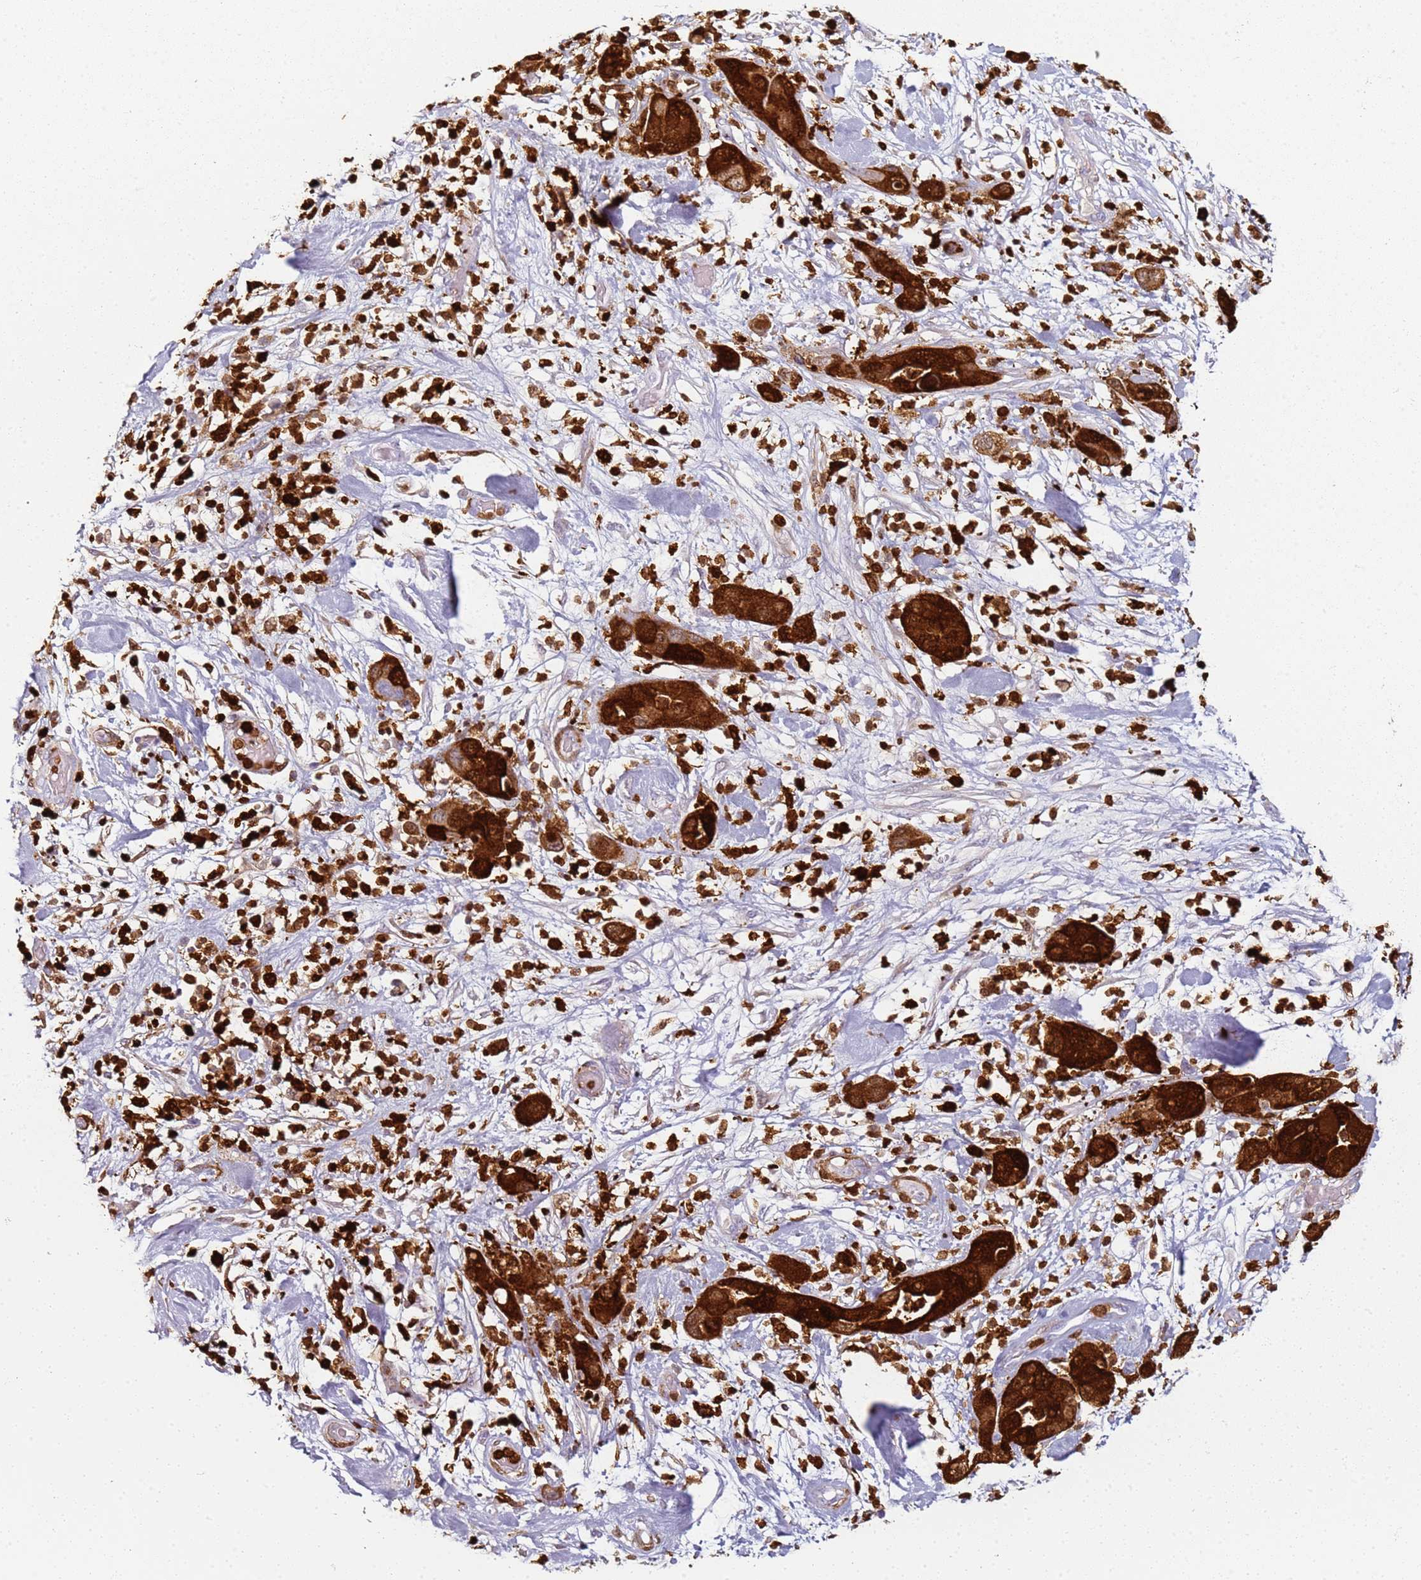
{"staining": {"intensity": "strong", "quantity": ">75%", "location": "cytoplasmic/membranous,nuclear"}, "tissue": "pancreatic cancer", "cell_type": "Tumor cells", "image_type": "cancer", "snomed": [{"axis": "morphology", "description": "Adenocarcinoma, NOS"}, {"axis": "topography", "description": "Pancreas"}], "caption": "Immunohistochemistry of pancreatic cancer (adenocarcinoma) demonstrates high levels of strong cytoplasmic/membranous and nuclear staining in approximately >75% of tumor cells.", "gene": "S100A4", "patient": {"sex": "female", "age": 71}}